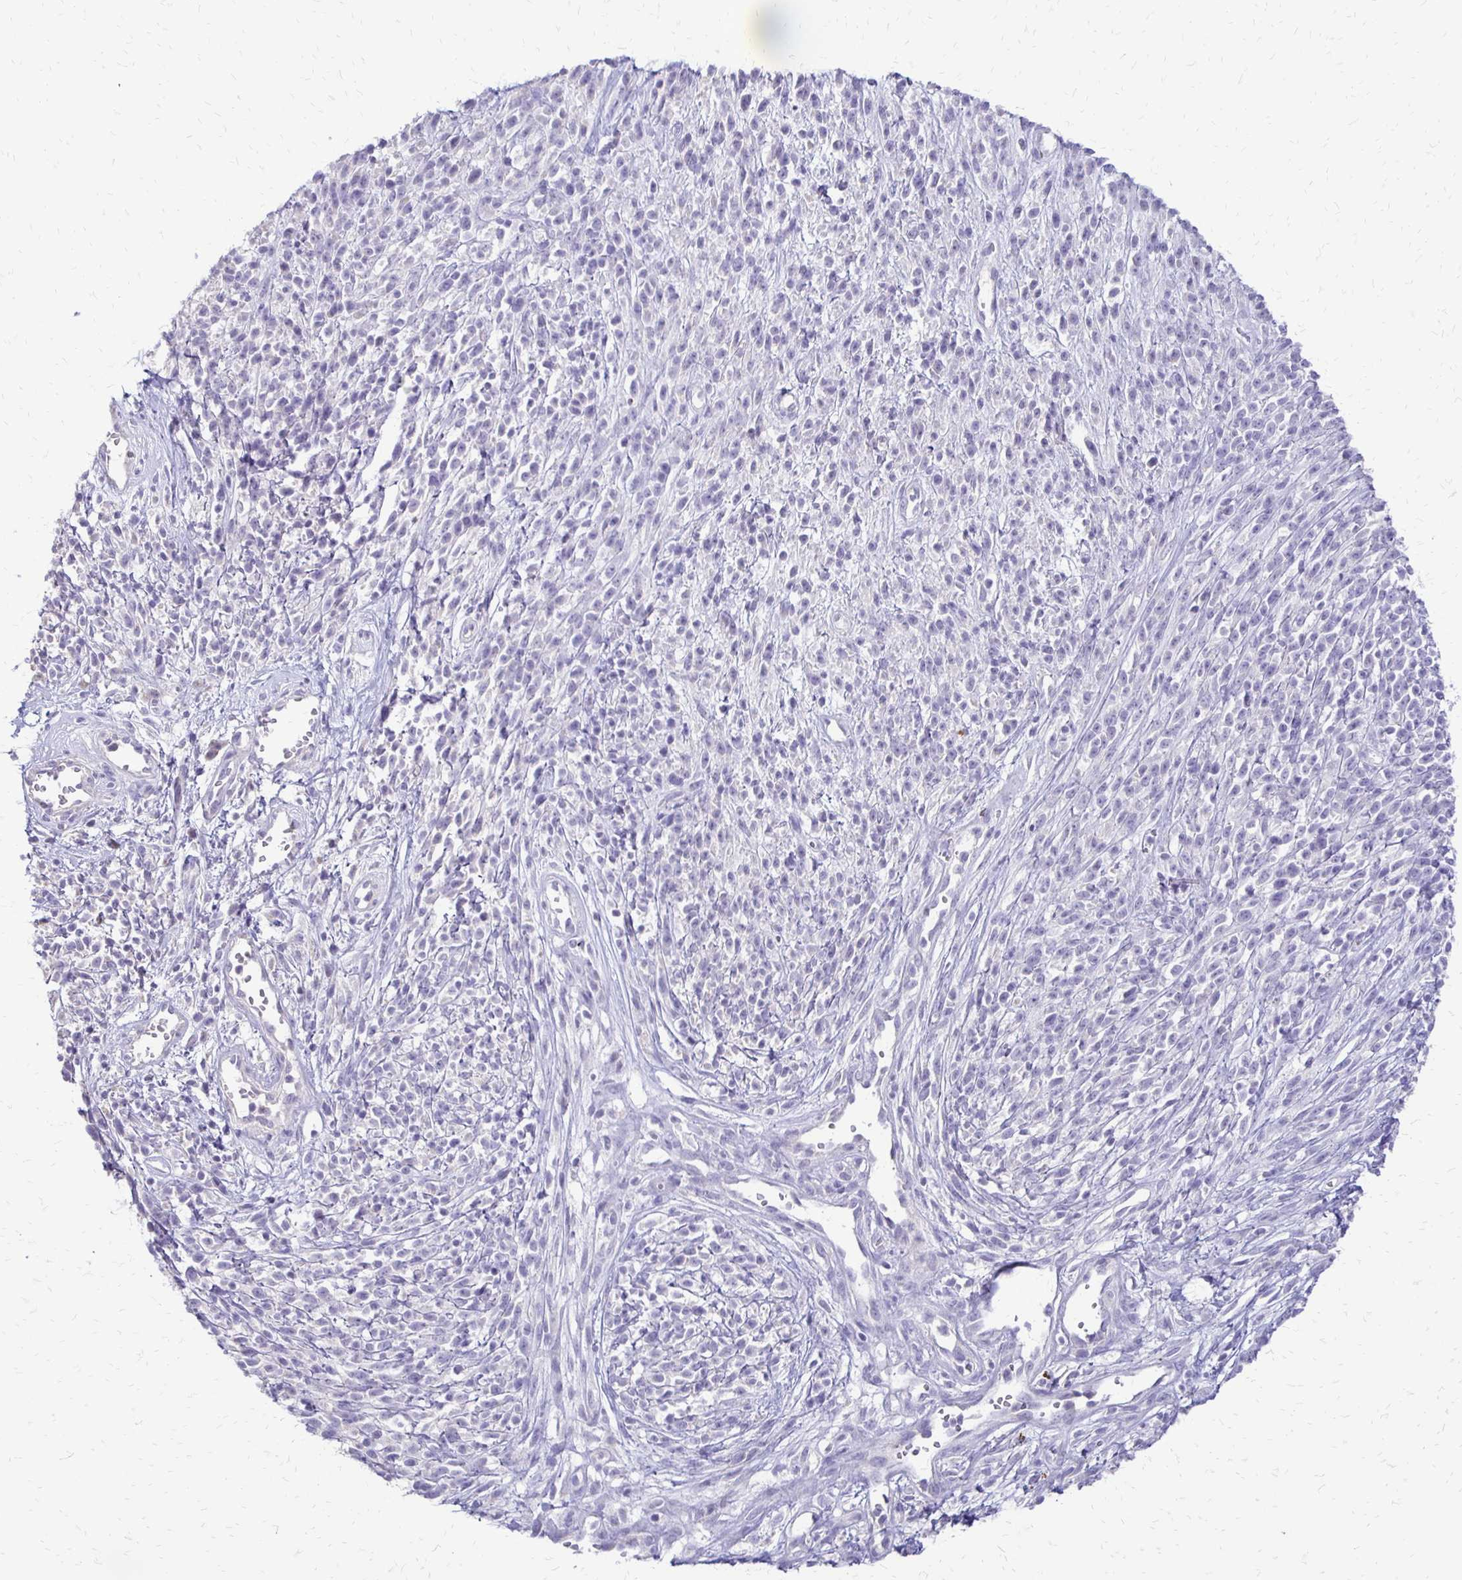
{"staining": {"intensity": "negative", "quantity": "none", "location": "none"}, "tissue": "melanoma", "cell_type": "Tumor cells", "image_type": "cancer", "snomed": [{"axis": "morphology", "description": "Malignant melanoma, NOS"}, {"axis": "topography", "description": "Skin"}, {"axis": "topography", "description": "Skin of trunk"}], "caption": "Immunohistochemistry (IHC) histopathology image of neoplastic tissue: human malignant melanoma stained with DAB displays no significant protein positivity in tumor cells.", "gene": "ALPG", "patient": {"sex": "male", "age": 74}}